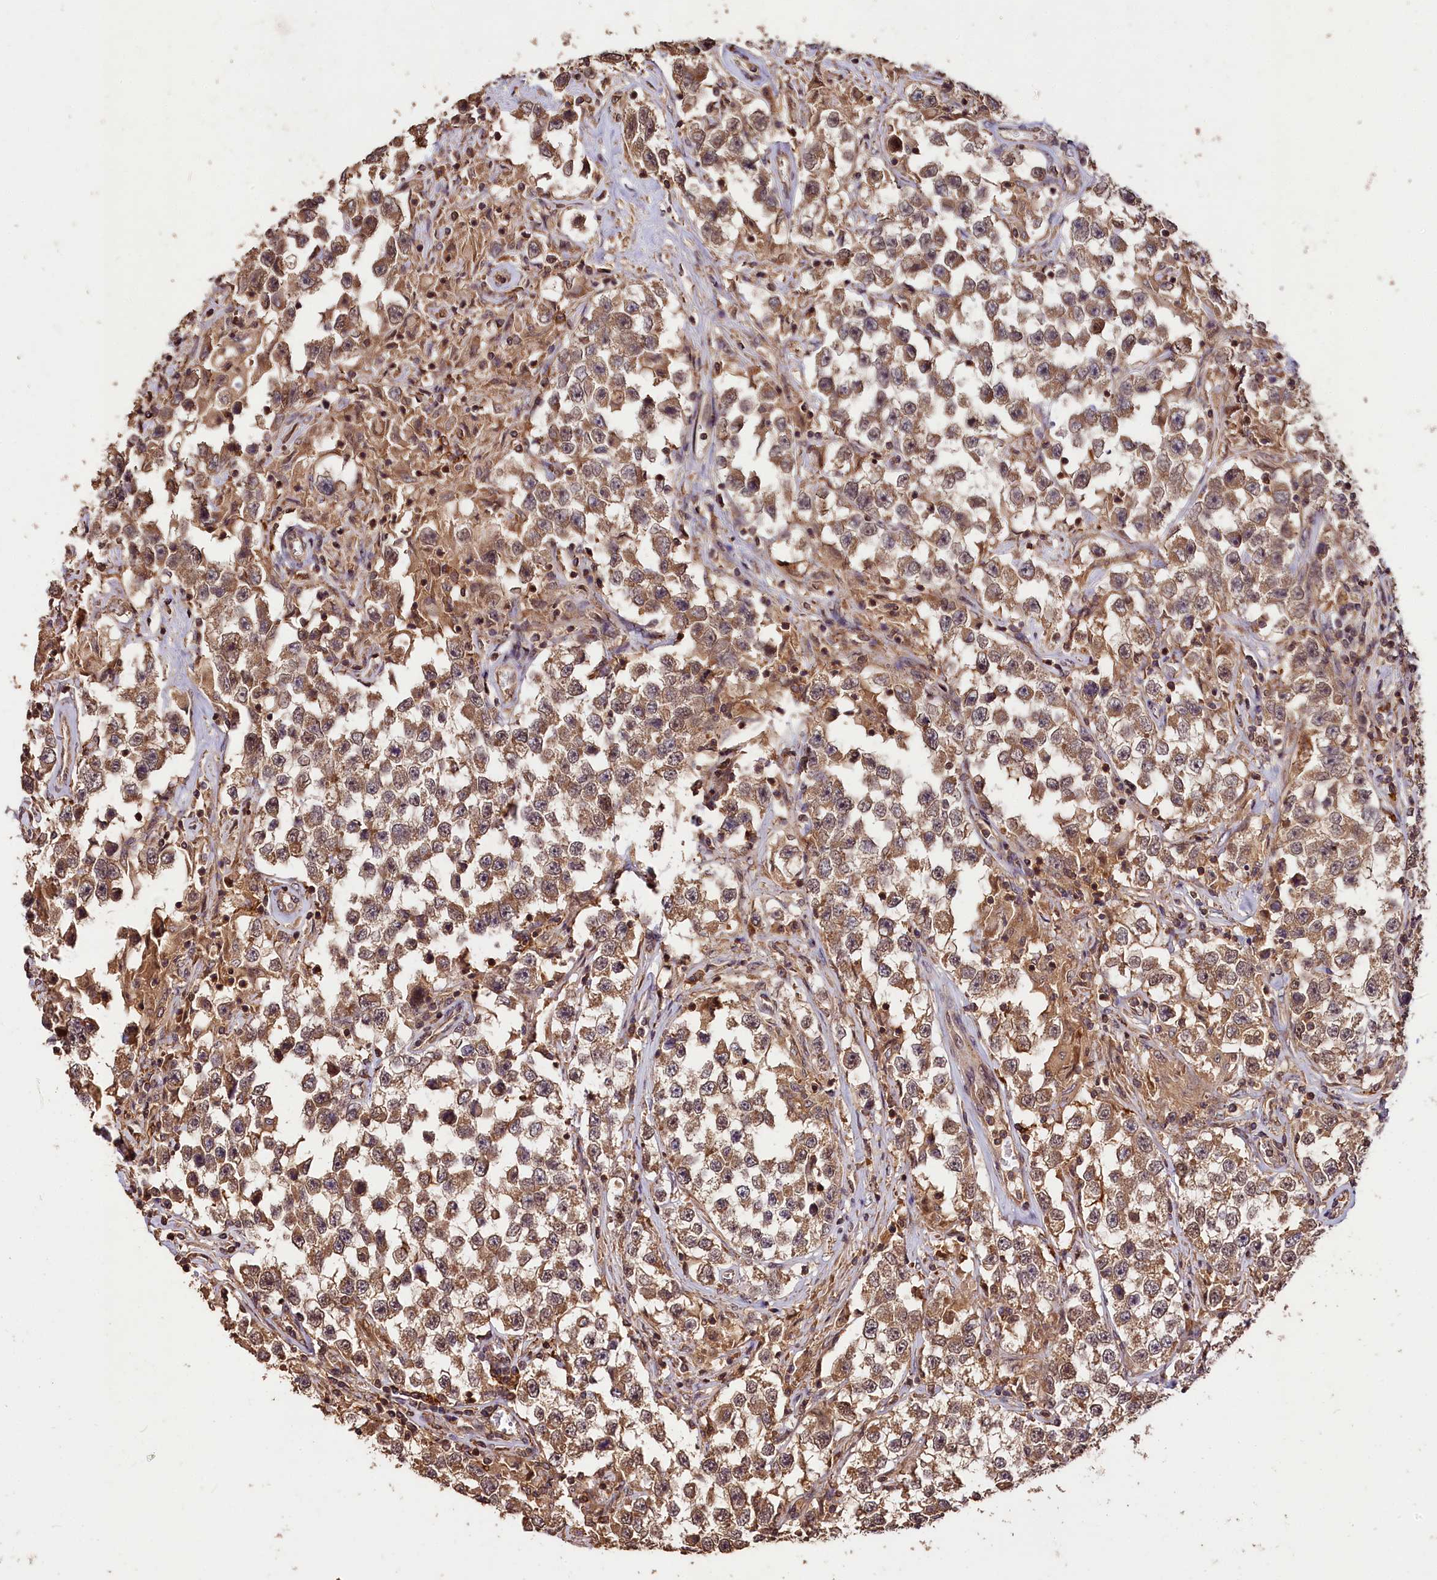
{"staining": {"intensity": "moderate", "quantity": "25%-75%", "location": "cytoplasmic/membranous"}, "tissue": "testis cancer", "cell_type": "Tumor cells", "image_type": "cancer", "snomed": [{"axis": "morphology", "description": "Seminoma, NOS"}, {"axis": "topography", "description": "Testis"}], "caption": "Approximately 25%-75% of tumor cells in testis cancer show moderate cytoplasmic/membranous protein positivity as visualized by brown immunohistochemical staining.", "gene": "KPTN", "patient": {"sex": "male", "age": 46}}